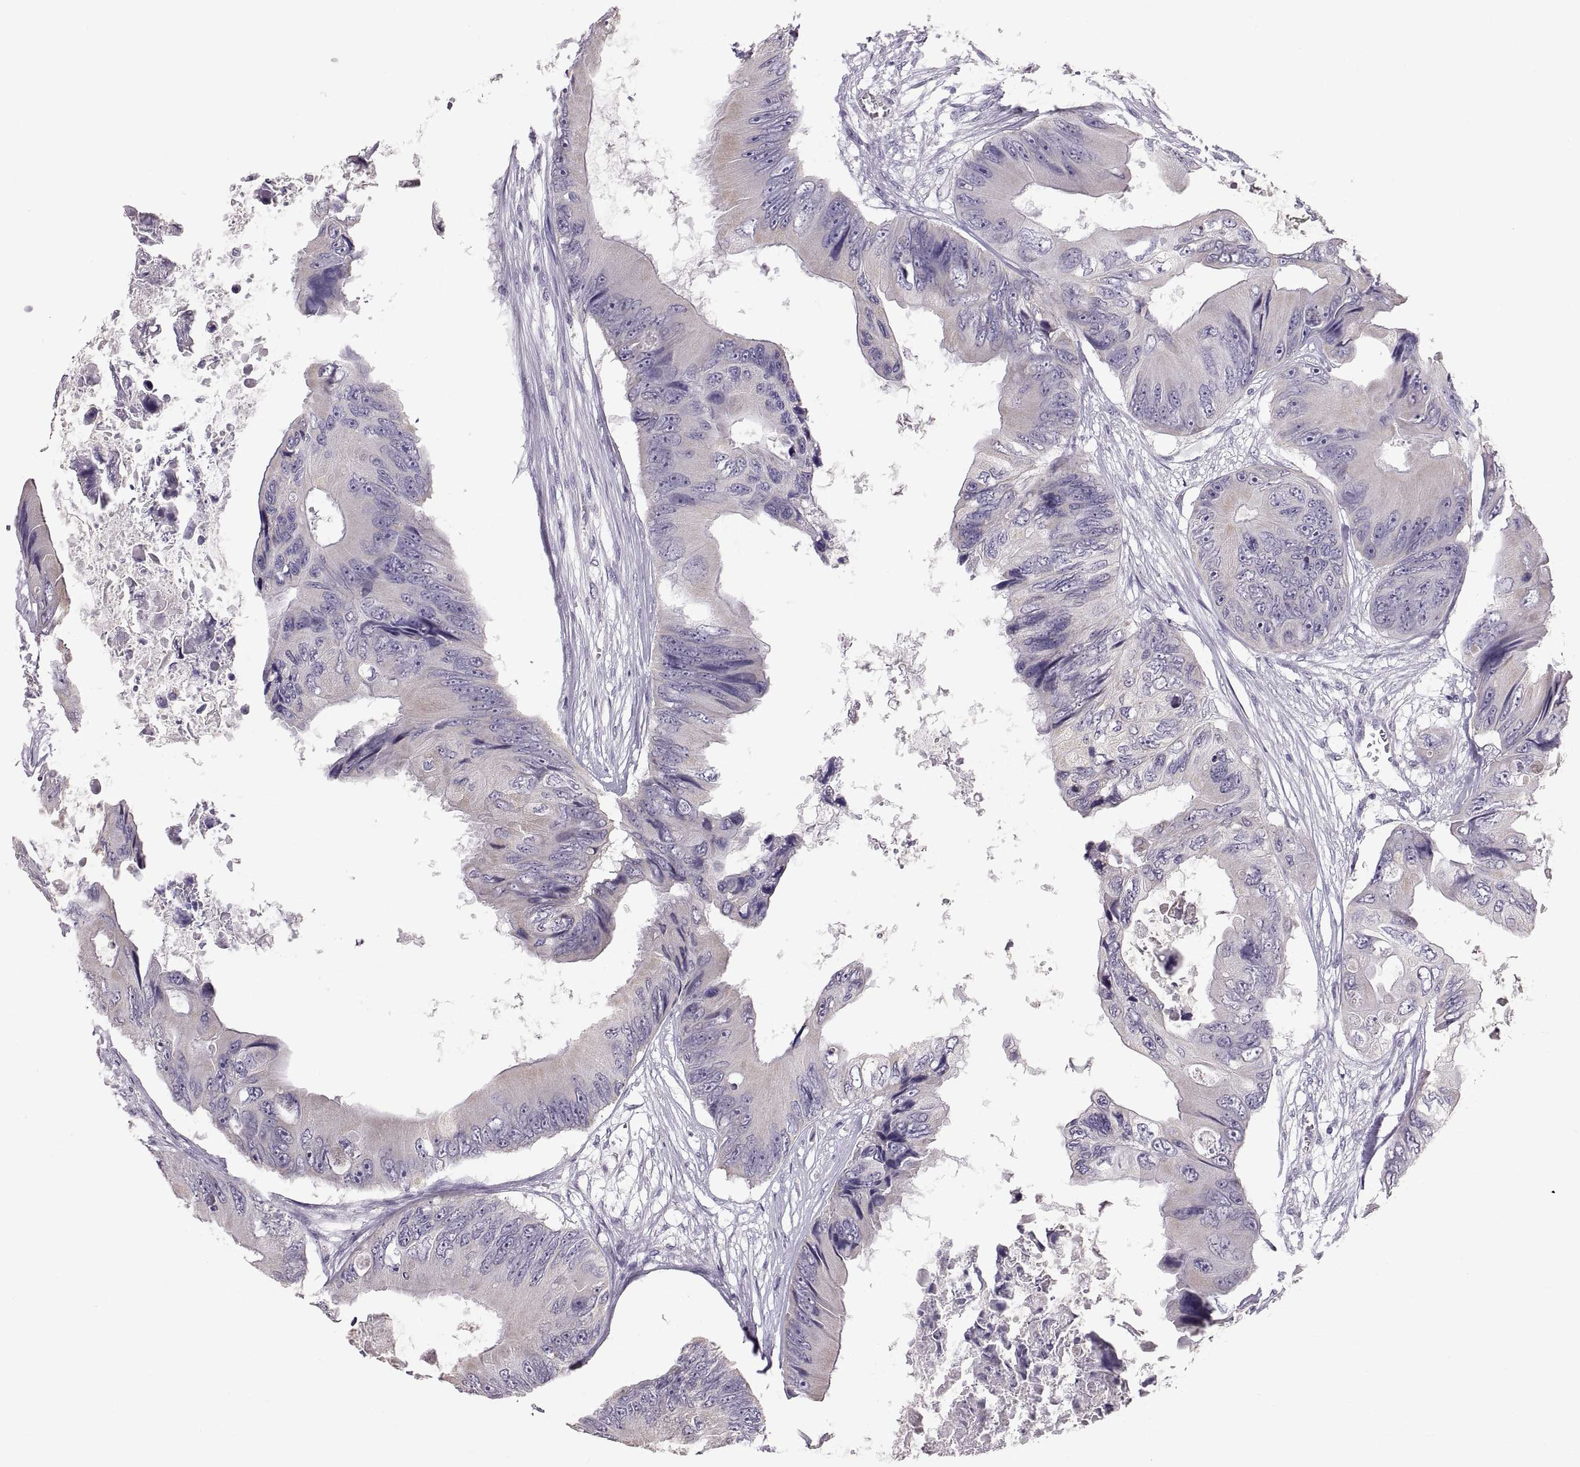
{"staining": {"intensity": "negative", "quantity": "none", "location": "none"}, "tissue": "colorectal cancer", "cell_type": "Tumor cells", "image_type": "cancer", "snomed": [{"axis": "morphology", "description": "Adenocarcinoma, NOS"}, {"axis": "topography", "description": "Rectum"}], "caption": "The photomicrograph demonstrates no staining of tumor cells in colorectal adenocarcinoma.", "gene": "WBP2NL", "patient": {"sex": "male", "age": 63}}